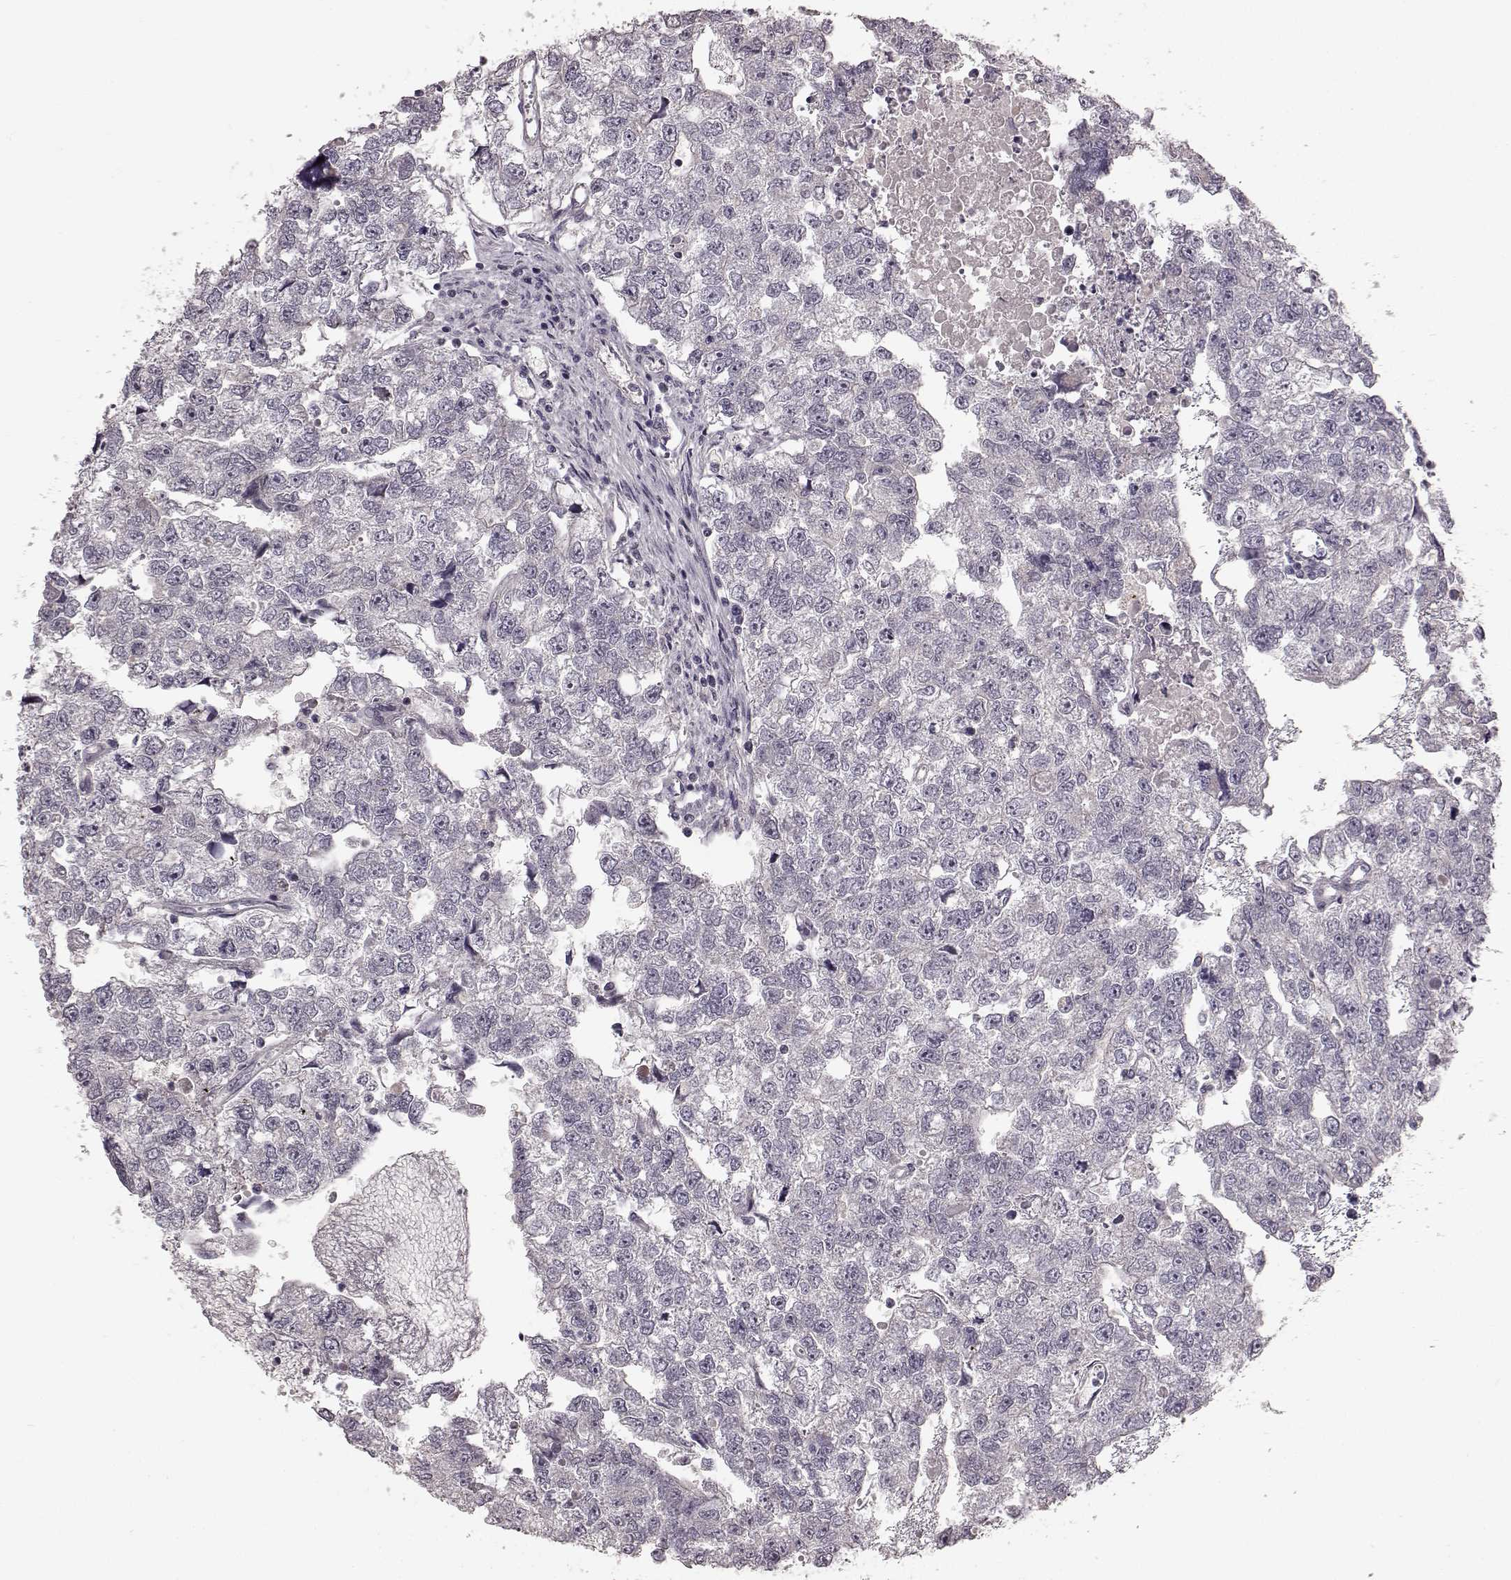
{"staining": {"intensity": "negative", "quantity": "none", "location": "none"}, "tissue": "testis cancer", "cell_type": "Tumor cells", "image_type": "cancer", "snomed": [{"axis": "morphology", "description": "Carcinoma, Embryonal, NOS"}, {"axis": "morphology", "description": "Teratoma, malignant, NOS"}, {"axis": "topography", "description": "Testis"}], "caption": "This is a micrograph of IHC staining of testis embryonal carcinoma, which shows no expression in tumor cells.", "gene": "MIA", "patient": {"sex": "male", "age": 44}}